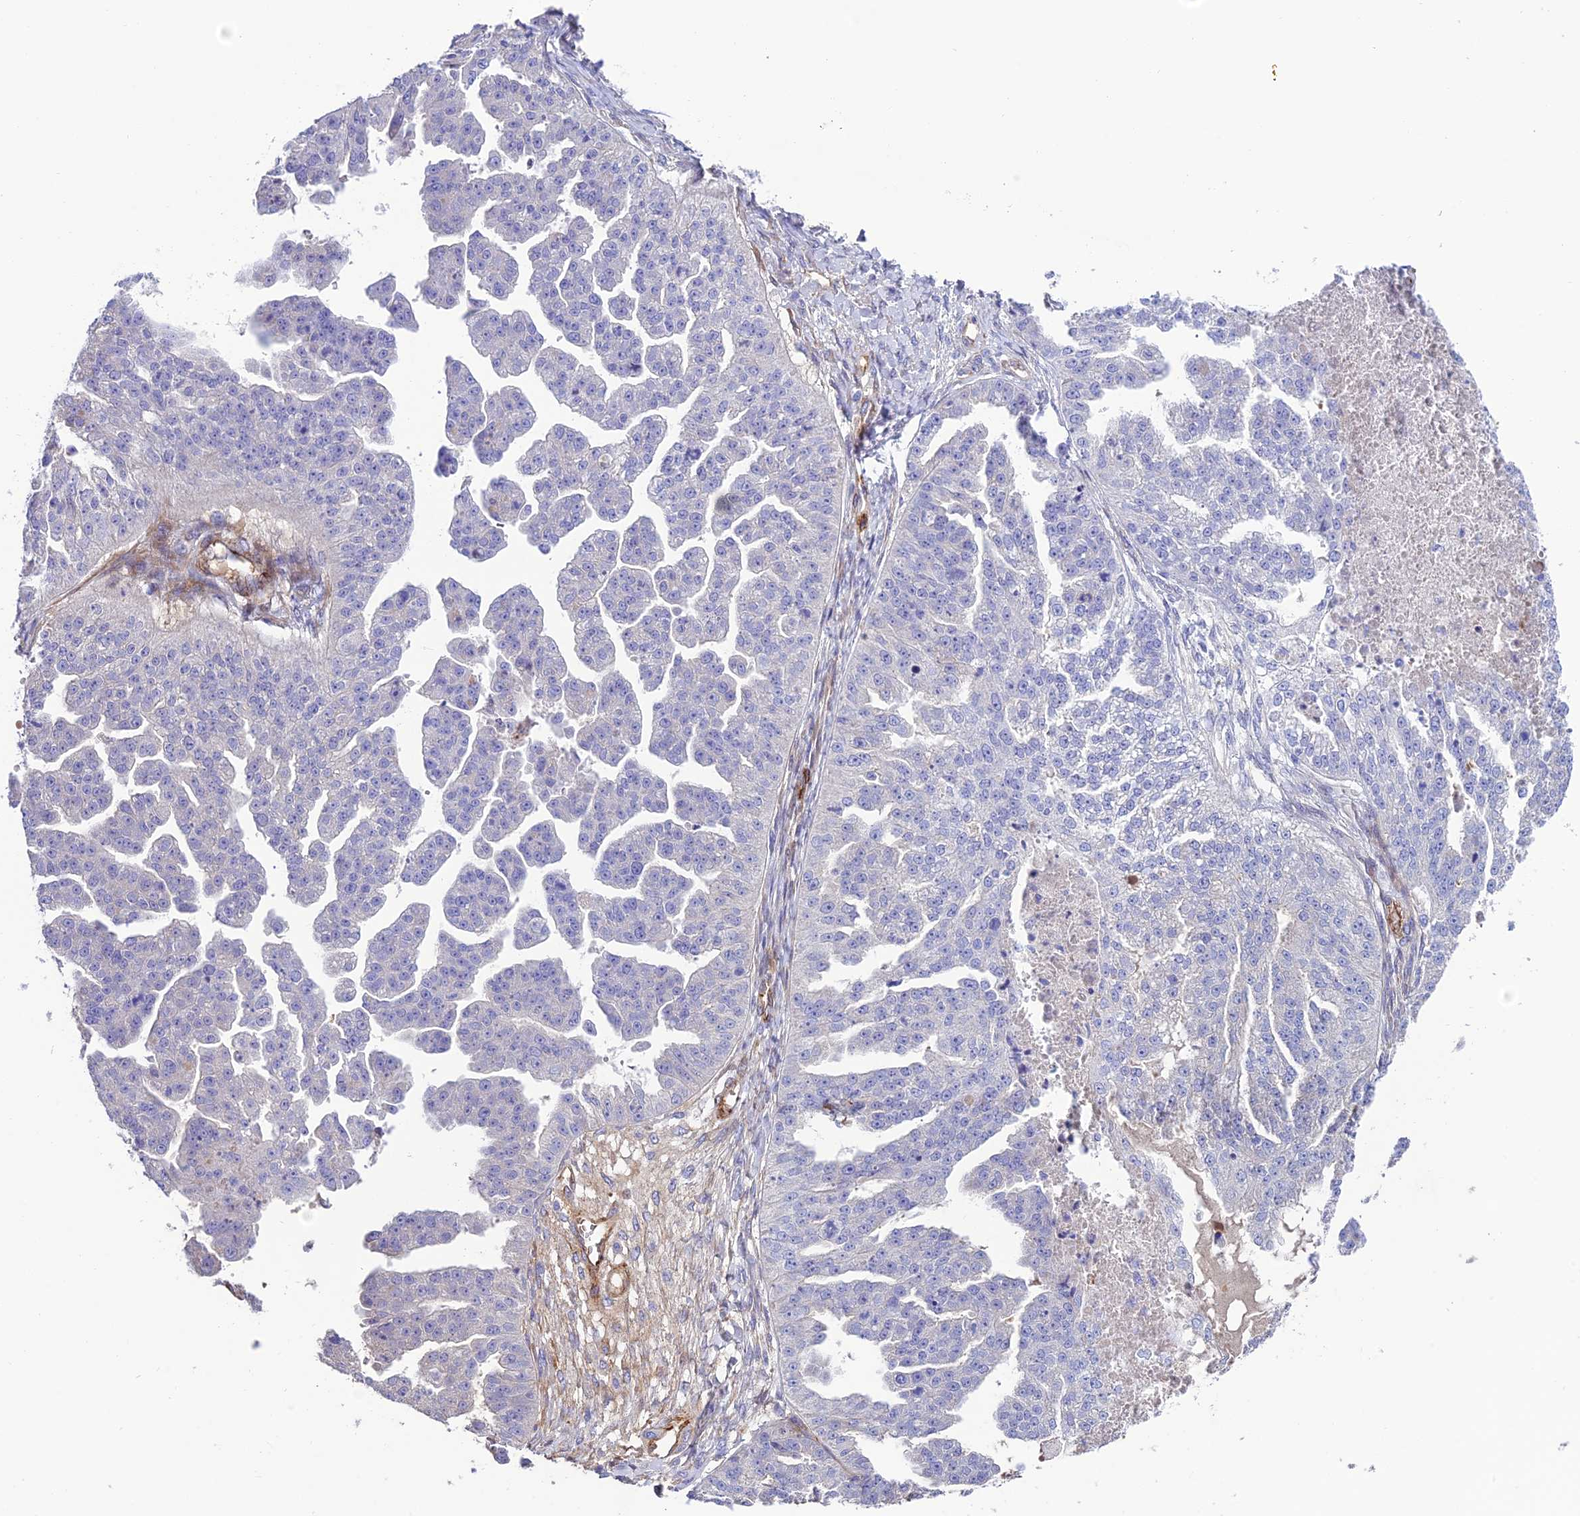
{"staining": {"intensity": "negative", "quantity": "none", "location": "none"}, "tissue": "ovarian cancer", "cell_type": "Tumor cells", "image_type": "cancer", "snomed": [{"axis": "morphology", "description": "Cystadenocarcinoma, serous, NOS"}, {"axis": "topography", "description": "Ovary"}], "caption": "Ovarian cancer stained for a protein using immunohistochemistry shows no staining tumor cells.", "gene": "REX1BD", "patient": {"sex": "female", "age": 58}}